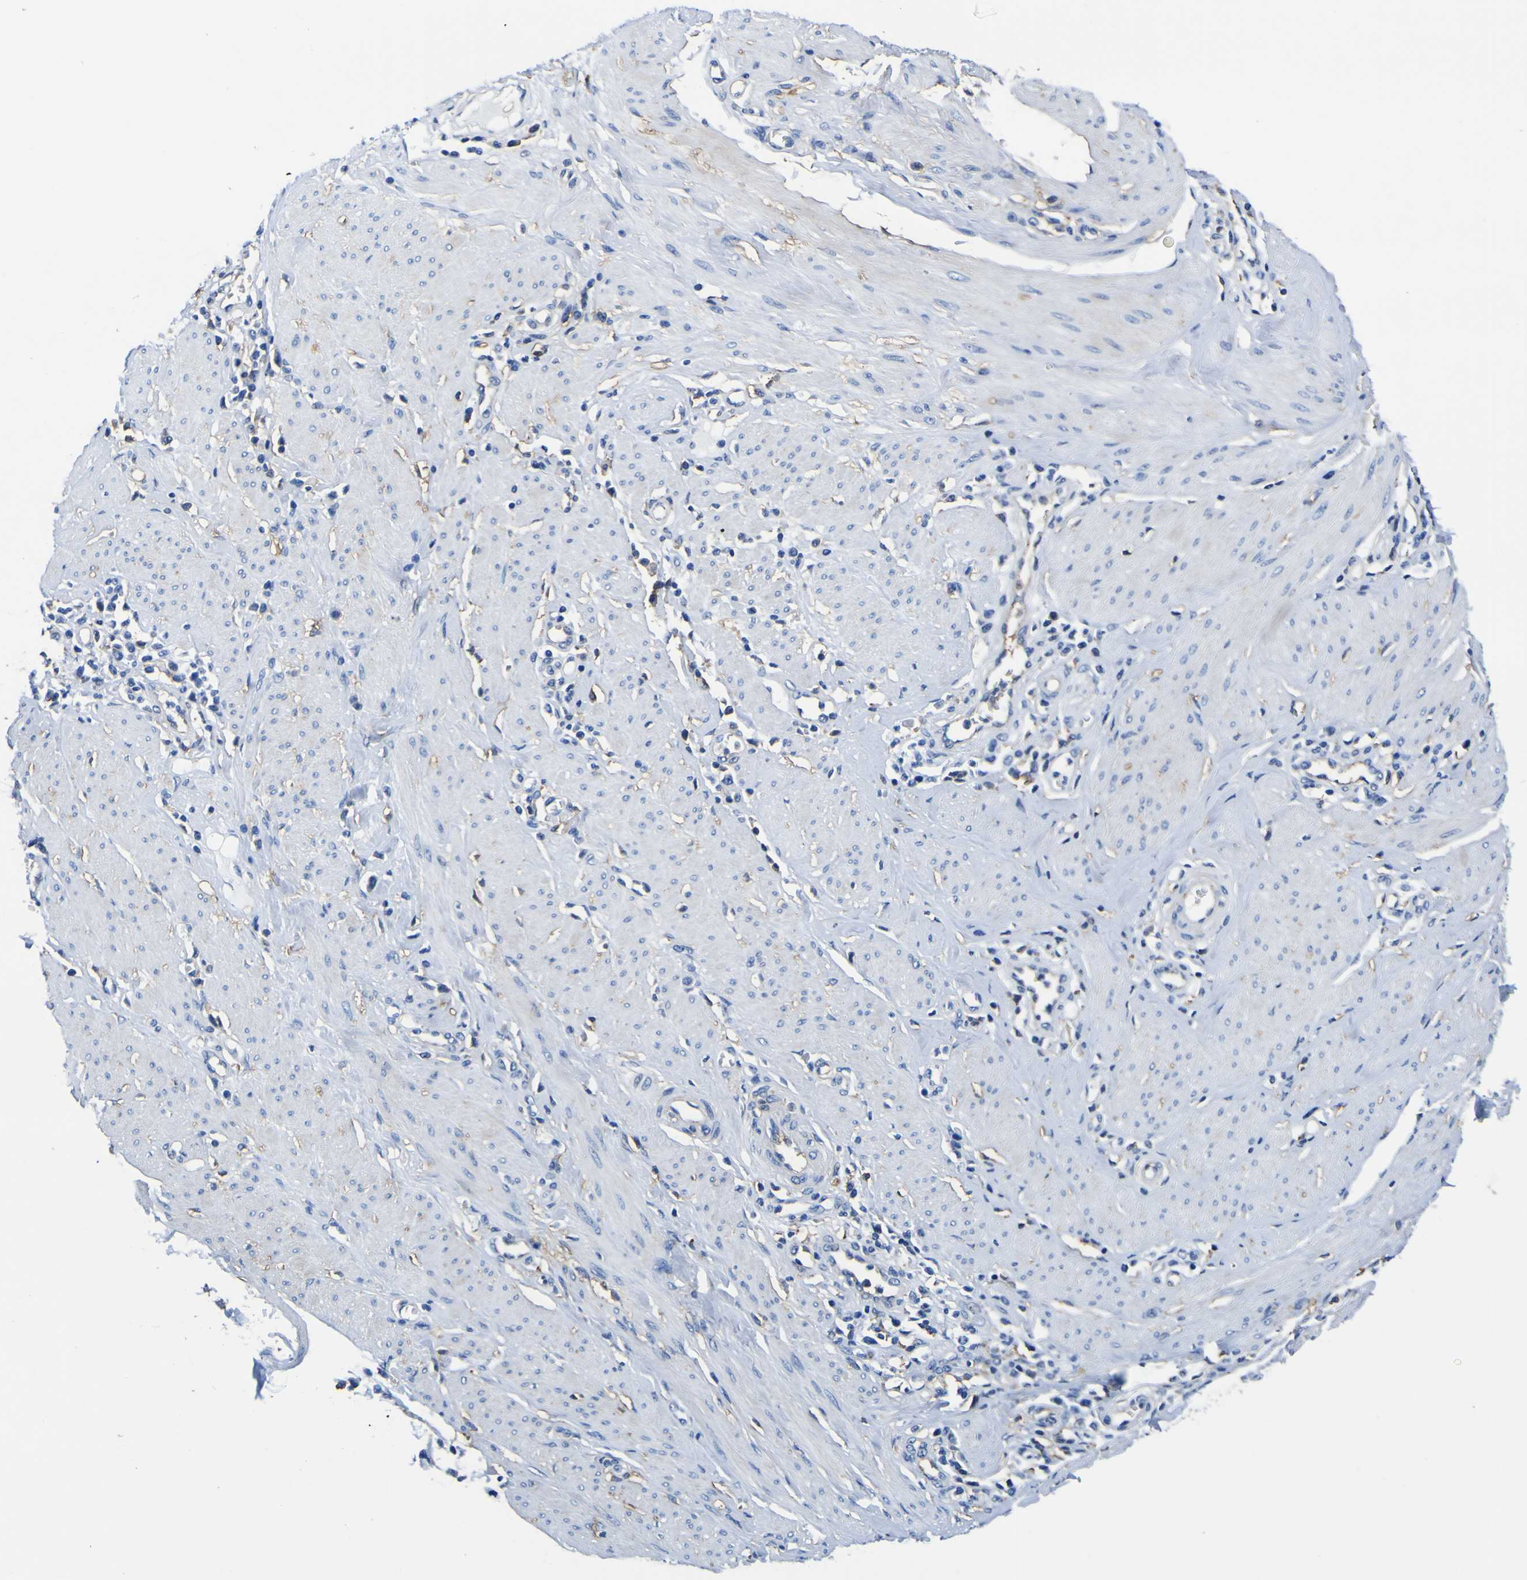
{"staining": {"intensity": "negative", "quantity": "none", "location": "none"}, "tissue": "cervical cancer", "cell_type": "Tumor cells", "image_type": "cancer", "snomed": [{"axis": "morphology", "description": "Normal tissue, NOS"}, {"axis": "morphology", "description": "Squamous cell carcinoma, NOS"}, {"axis": "topography", "description": "Cervix"}], "caption": "High magnification brightfield microscopy of squamous cell carcinoma (cervical) stained with DAB (3,3'-diaminobenzidine) (brown) and counterstained with hematoxylin (blue): tumor cells show no significant positivity.", "gene": "PXDN", "patient": {"sex": "female", "age": 35}}